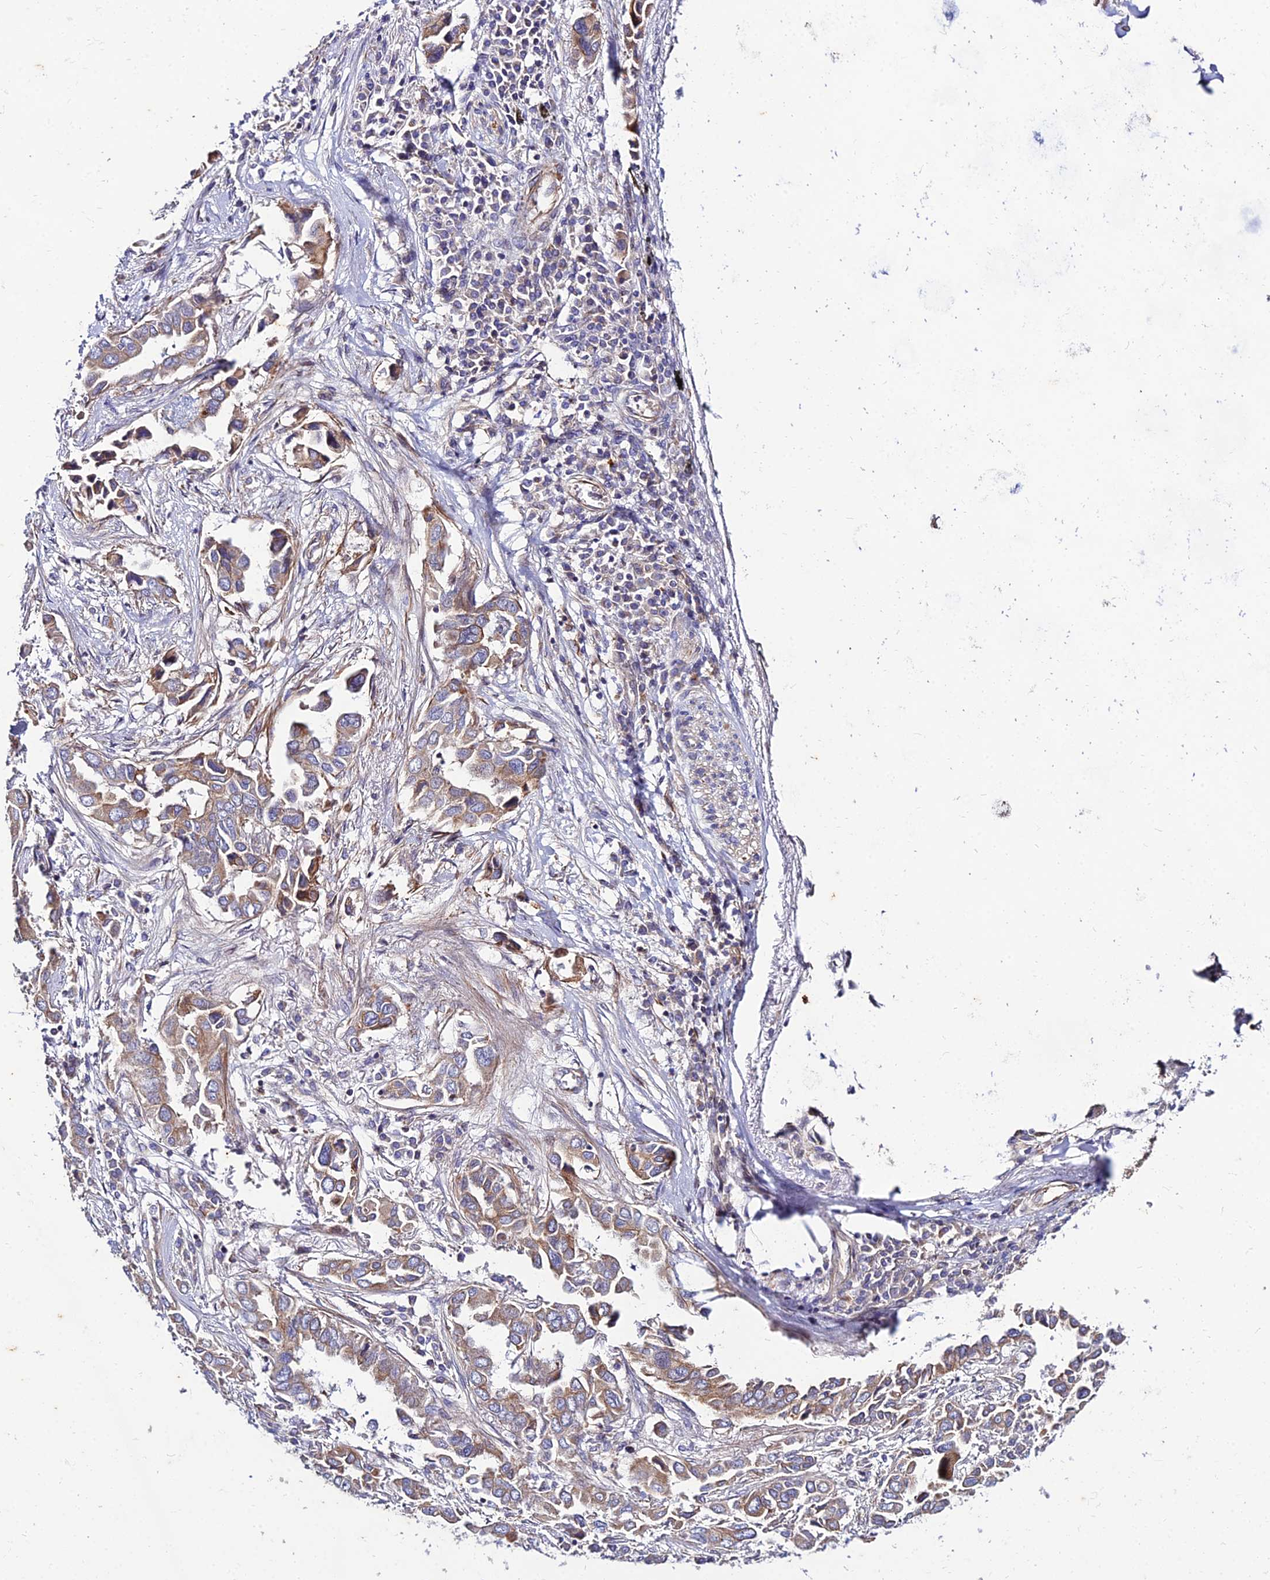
{"staining": {"intensity": "moderate", "quantity": ">75%", "location": "cytoplasmic/membranous"}, "tissue": "lung cancer", "cell_type": "Tumor cells", "image_type": "cancer", "snomed": [{"axis": "morphology", "description": "Adenocarcinoma, NOS"}, {"axis": "topography", "description": "Lung"}], "caption": "Immunohistochemistry micrograph of neoplastic tissue: adenocarcinoma (lung) stained using immunohistochemistry displays medium levels of moderate protein expression localized specifically in the cytoplasmic/membranous of tumor cells, appearing as a cytoplasmic/membranous brown color.", "gene": "ARL6IP1", "patient": {"sex": "female", "age": 76}}